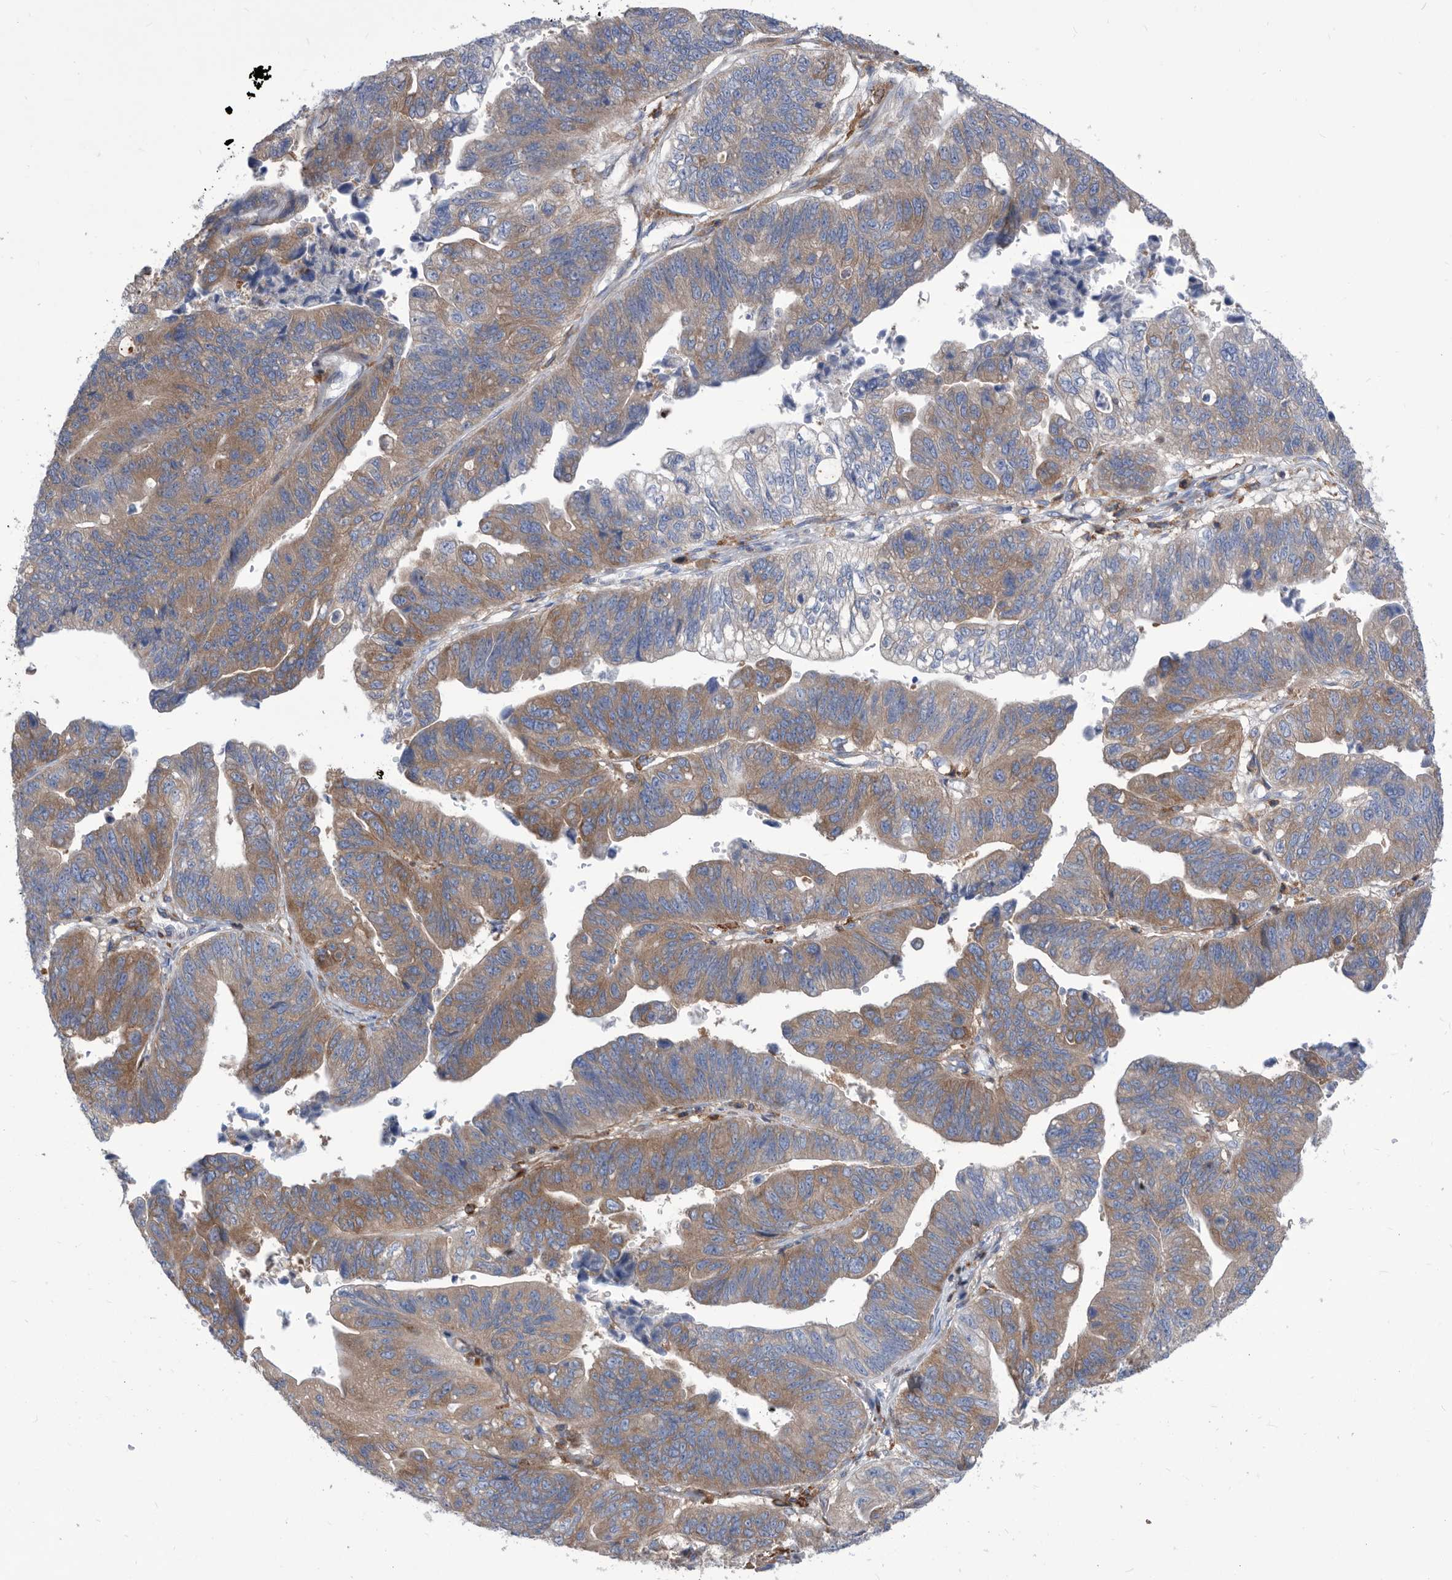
{"staining": {"intensity": "moderate", "quantity": "25%-75%", "location": "cytoplasmic/membranous"}, "tissue": "stomach cancer", "cell_type": "Tumor cells", "image_type": "cancer", "snomed": [{"axis": "morphology", "description": "Adenocarcinoma, NOS"}, {"axis": "topography", "description": "Stomach"}], "caption": "Immunohistochemistry image of human stomach adenocarcinoma stained for a protein (brown), which displays medium levels of moderate cytoplasmic/membranous expression in about 25%-75% of tumor cells.", "gene": "SMG7", "patient": {"sex": "male", "age": 59}}